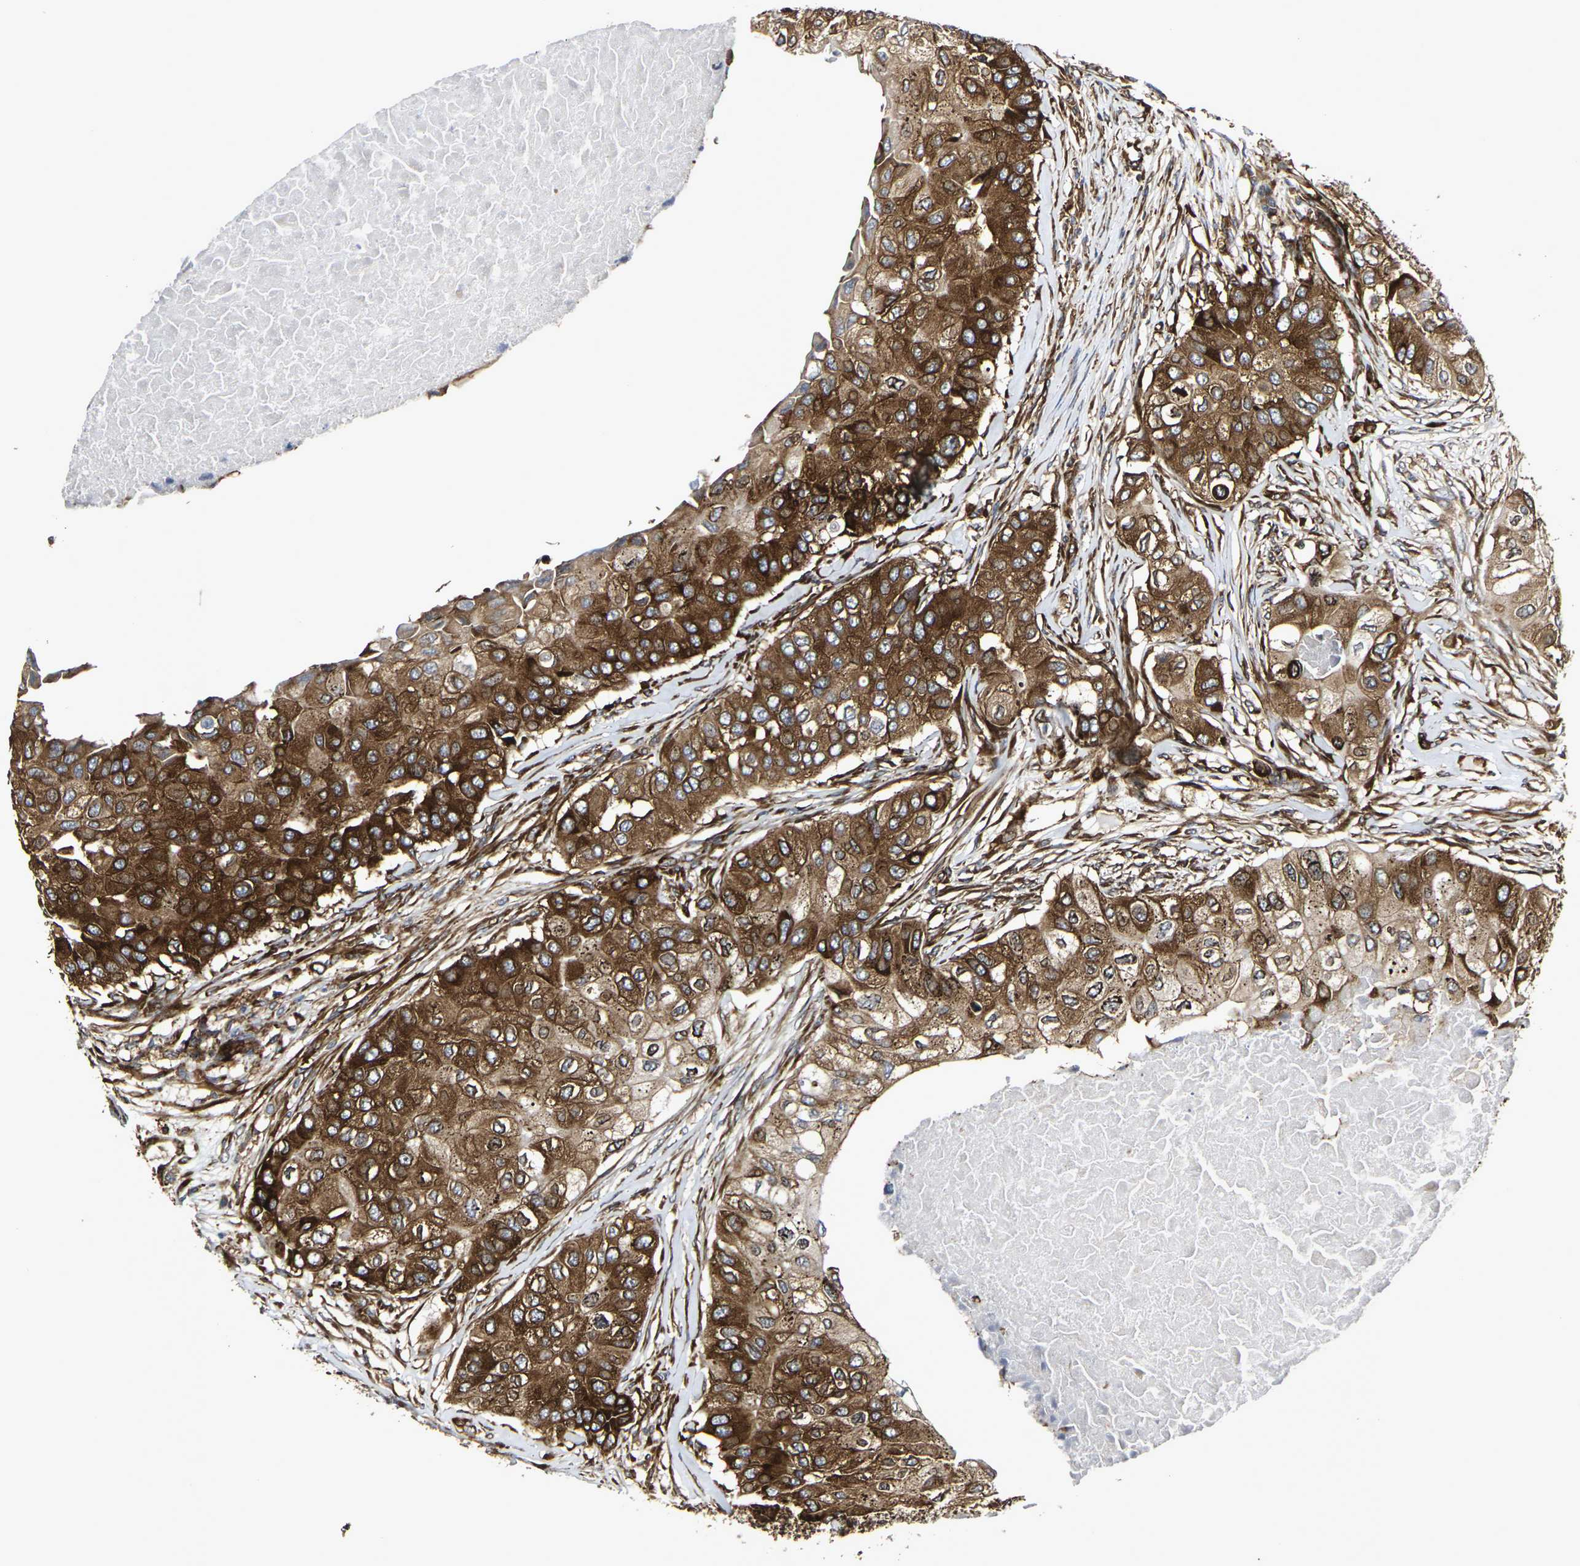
{"staining": {"intensity": "strong", "quantity": ">75%", "location": "cytoplasmic/membranous"}, "tissue": "breast cancer", "cell_type": "Tumor cells", "image_type": "cancer", "snomed": [{"axis": "morphology", "description": "Normal tissue, NOS"}, {"axis": "morphology", "description": "Duct carcinoma"}, {"axis": "topography", "description": "Breast"}], "caption": "Strong cytoplasmic/membranous protein expression is identified in about >75% of tumor cells in breast cancer (intraductal carcinoma).", "gene": "MARCHF2", "patient": {"sex": "female", "age": 49}}